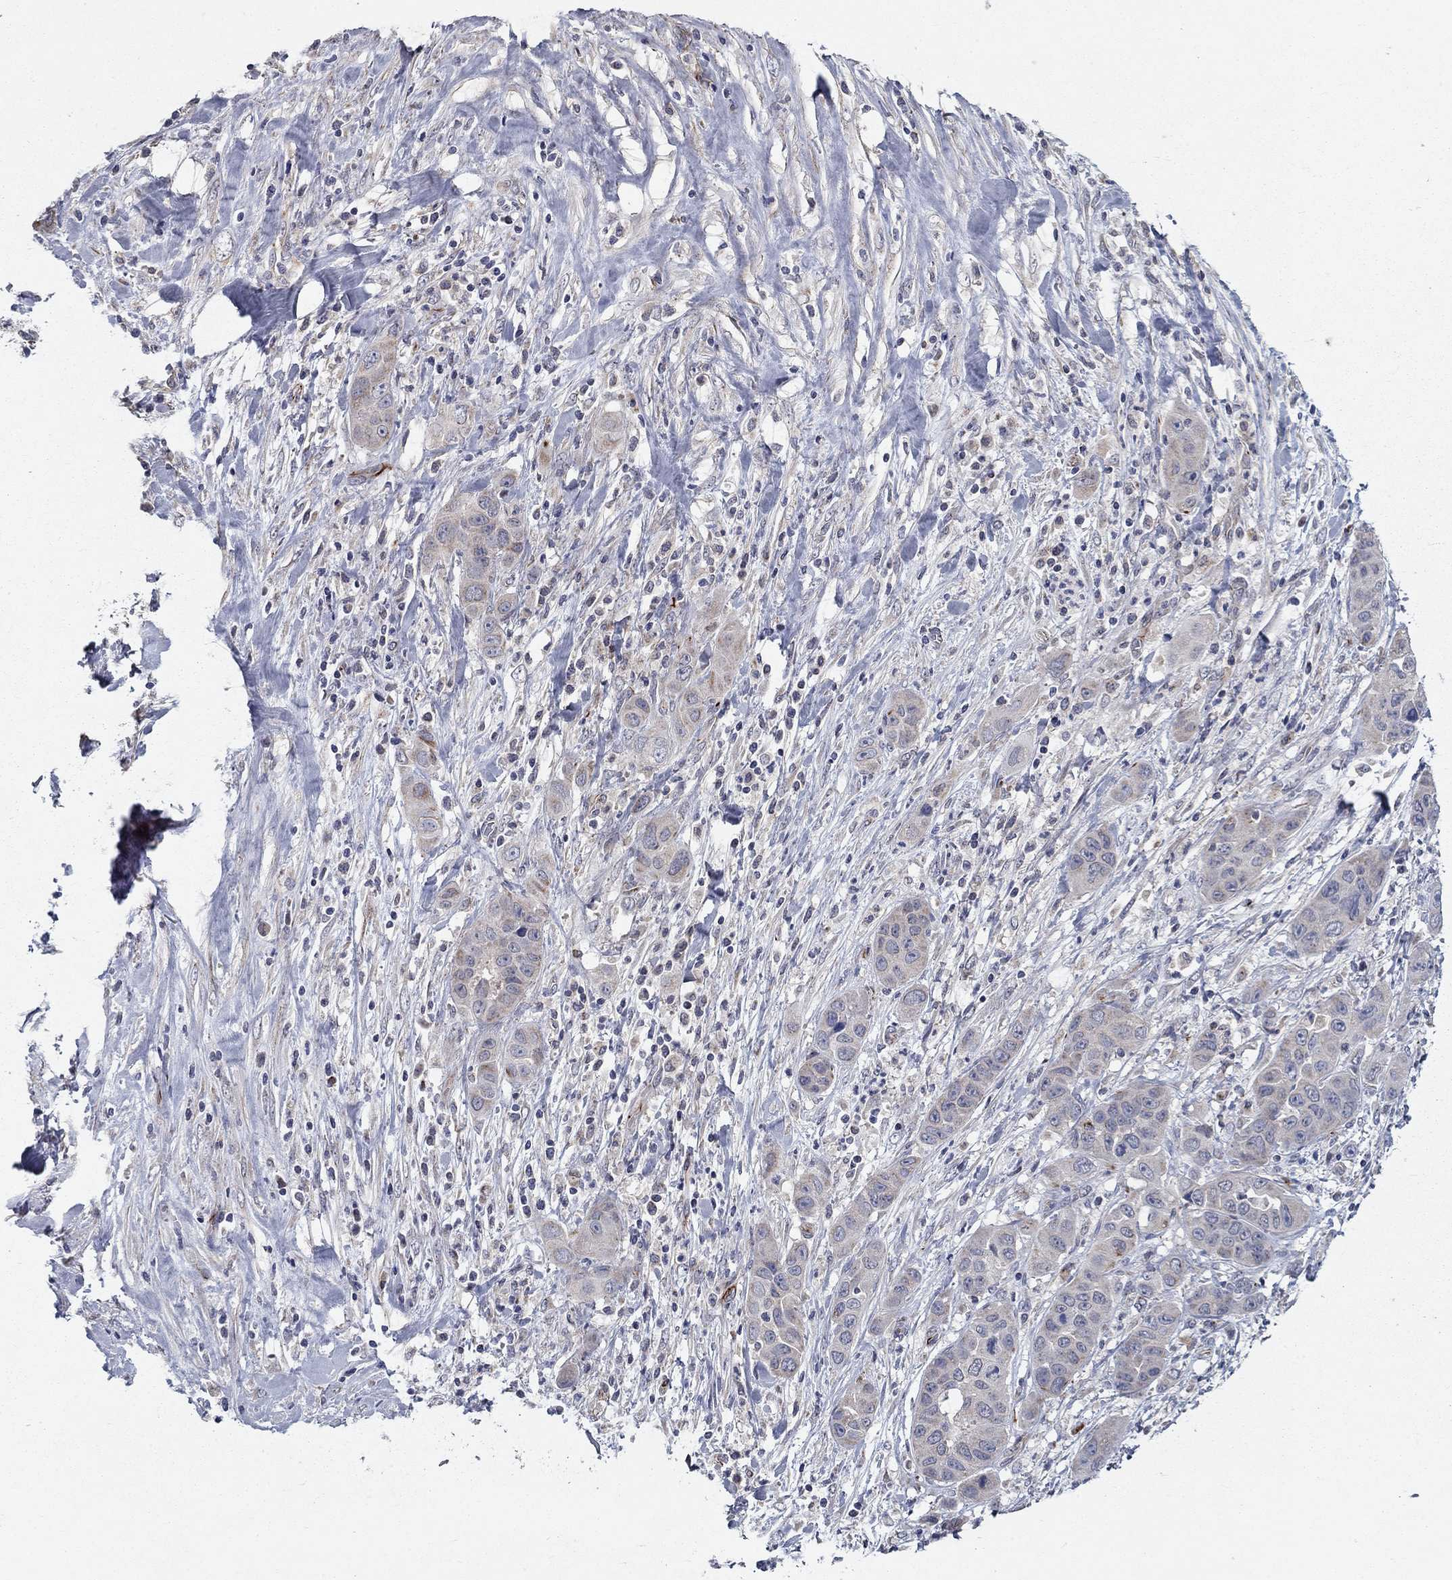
{"staining": {"intensity": "weak", "quantity": "<25%", "location": "cytoplasmic/membranous"}, "tissue": "liver cancer", "cell_type": "Tumor cells", "image_type": "cancer", "snomed": [{"axis": "morphology", "description": "Cholangiocarcinoma"}, {"axis": "topography", "description": "Liver"}], "caption": "Immunohistochemistry histopathology image of human liver cancer stained for a protein (brown), which displays no expression in tumor cells. The staining was performed using DAB to visualize the protein expression in brown, while the nuclei were stained in blue with hematoxylin (Magnification: 20x).", "gene": "LACTB2", "patient": {"sex": "female", "age": 52}}